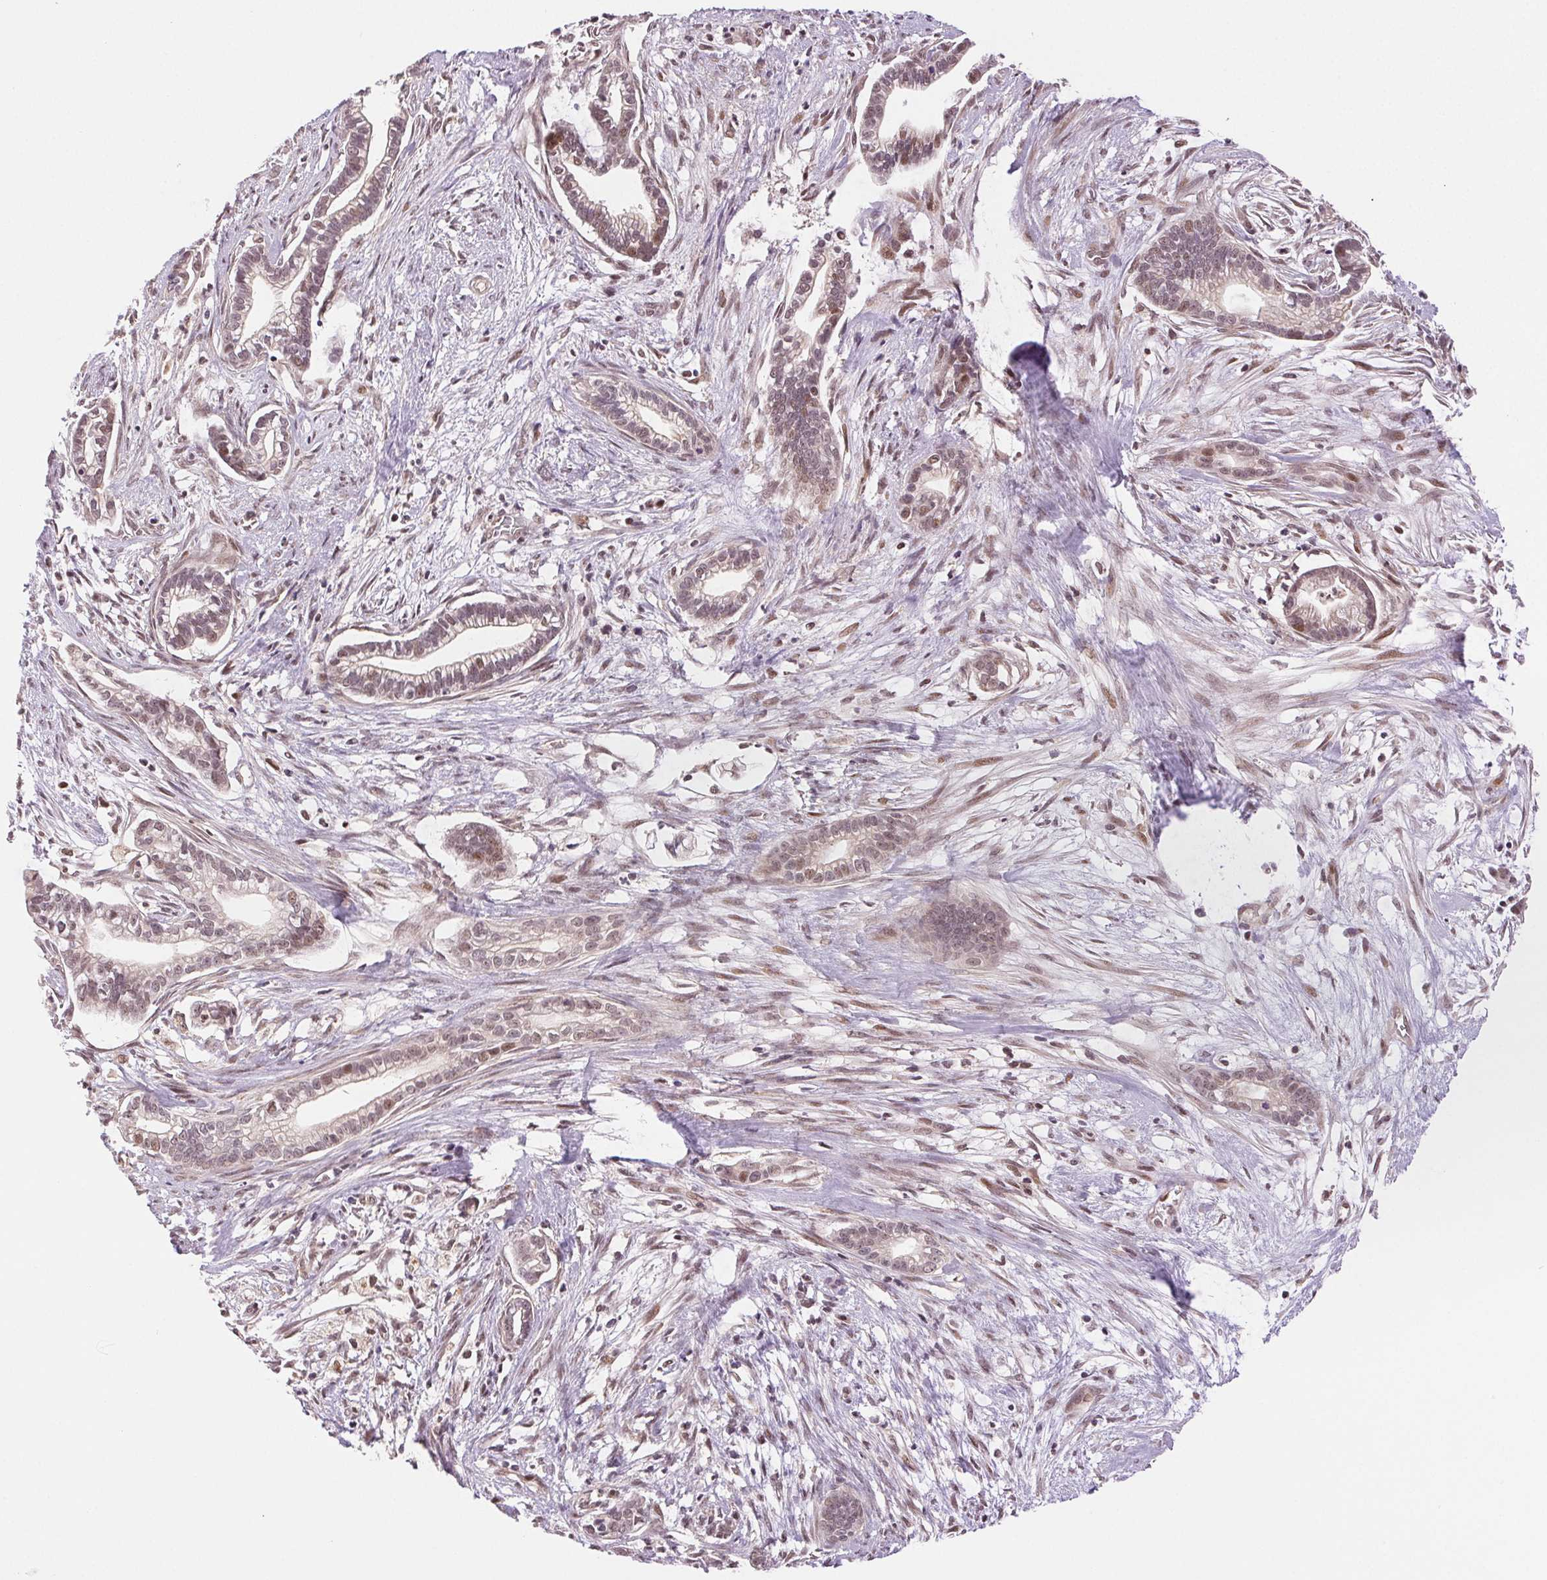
{"staining": {"intensity": "weak", "quantity": ">75%", "location": "nuclear"}, "tissue": "cervical cancer", "cell_type": "Tumor cells", "image_type": "cancer", "snomed": [{"axis": "morphology", "description": "Adenocarcinoma, NOS"}, {"axis": "topography", "description": "Cervix"}], "caption": "Cervical adenocarcinoma was stained to show a protein in brown. There is low levels of weak nuclear positivity in about >75% of tumor cells. (brown staining indicates protein expression, while blue staining denotes nuclei).", "gene": "GRHL3", "patient": {"sex": "female", "age": 62}}